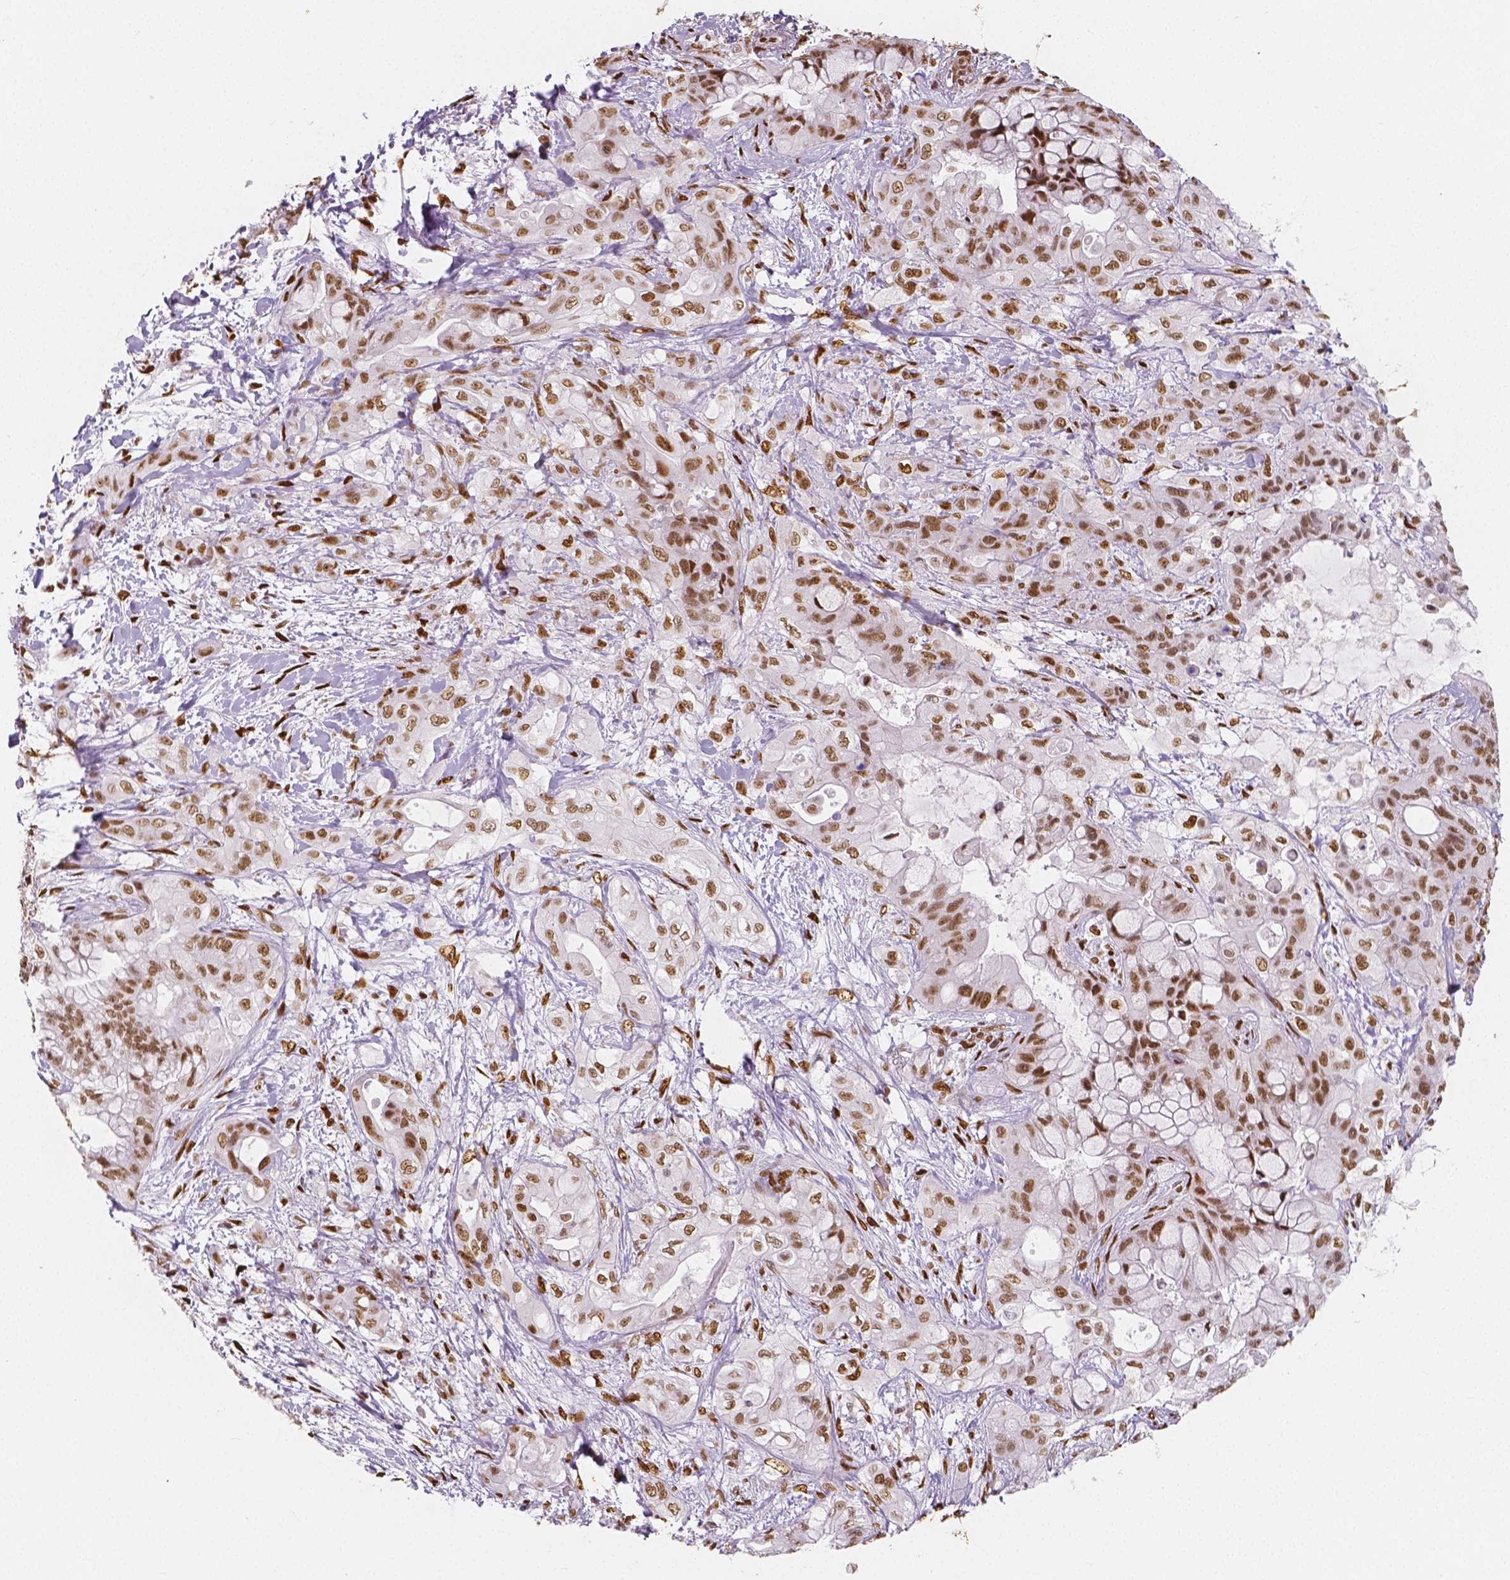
{"staining": {"intensity": "moderate", "quantity": ">75%", "location": "nuclear"}, "tissue": "pancreatic cancer", "cell_type": "Tumor cells", "image_type": "cancer", "snomed": [{"axis": "morphology", "description": "Adenocarcinoma, NOS"}, {"axis": "topography", "description": "Pancreas"}], "caption": "Tumor cells demonstrate medium levels of moderate nuclear staining in approximately >75% of cells in human pancreatic cancer (adenocarcinoma).", "gene": "NUCKS1", "patient": {"sex": "male", "age": 71}}